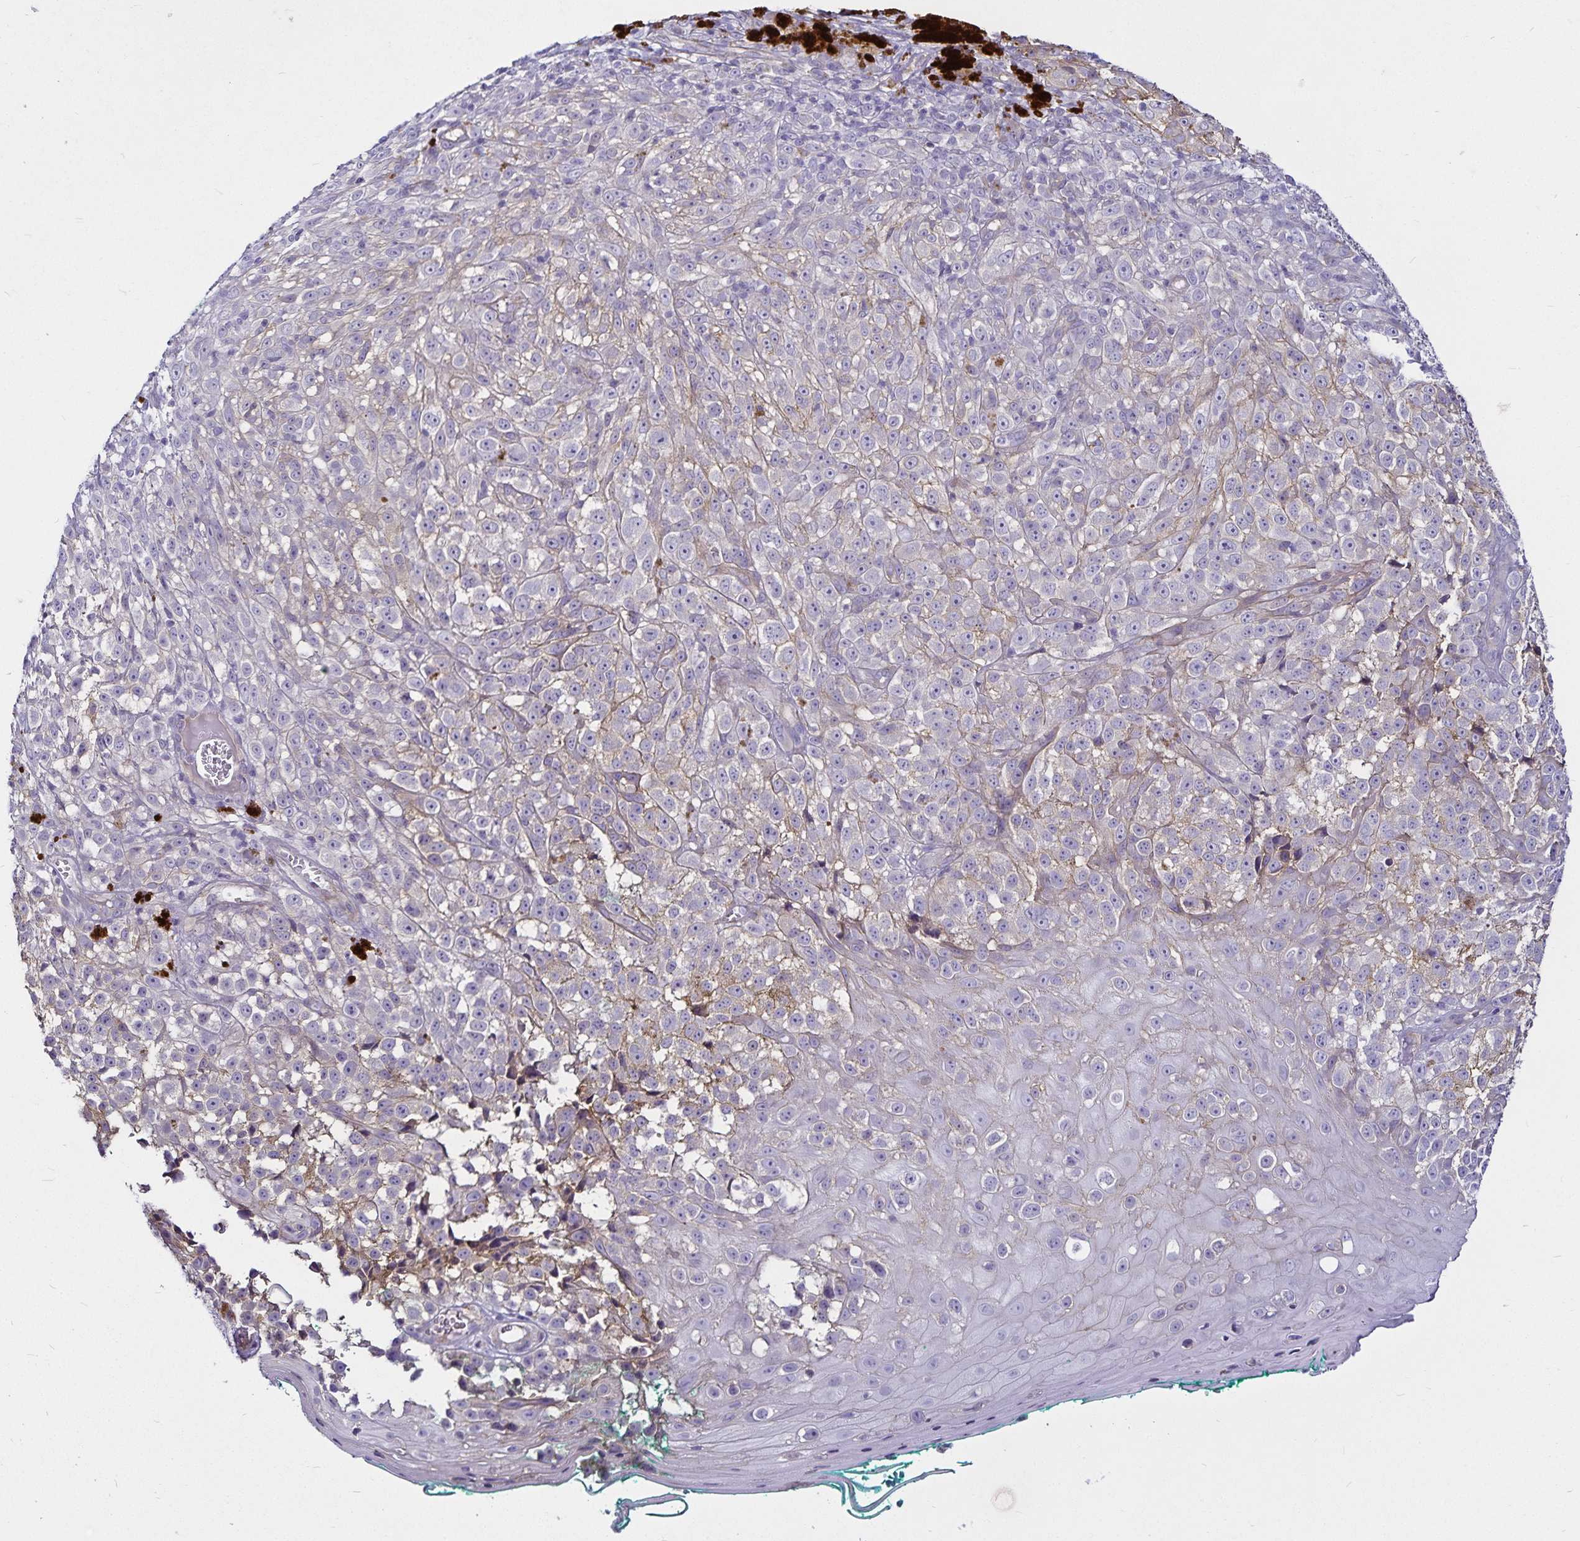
{"staining": {"intensity": "negative", "quantity": "none", "location": "none"}, "tissue": "melanoma", "cell_type": "Tumor cells", "image_type": "cancer", "snomed": [{"axis": "morphology", "description": "Malignant melanoma, NOS"}, {"axis": "topography", "description": "Skin"}], "caption": "Immunohistochemistry photomicrograph of melanoma stained for a protein (brown), which displays no expression in tumor cells. (DAB immunohistochemistry visualized using brightfield microscopy, high magnification).", "gene": "GNG12", "patient": {"sex": "male", "age": 79}}